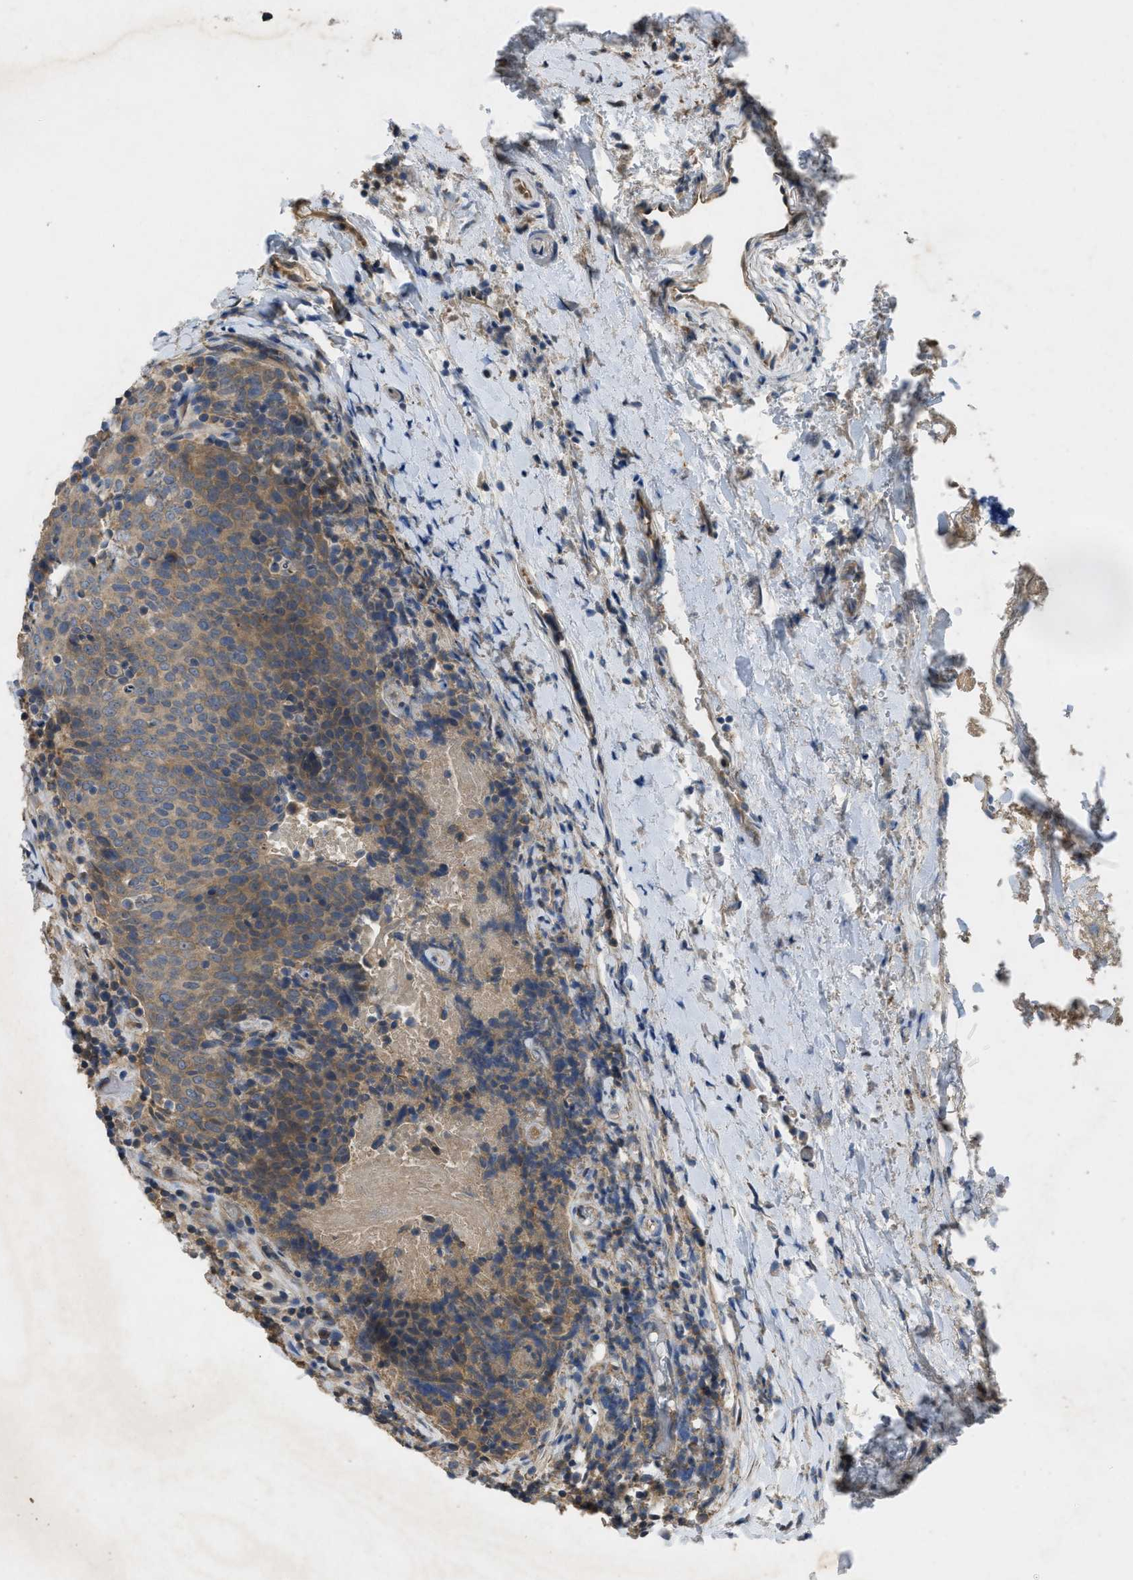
{"staining": {"intensity": "weak", "quantity": ">75%", "location": "cytoplasmic/membranous"}, "tissue": "head and neck cancer", "cell_type": "Tumor cells", "image_type": "cancer", "snomed": [{"axis": "morphology", "description": "Squamous cell carcinoma, NOS"}, {"axis": "morphology", "description": "Squamous cell carcinoma, metastatic, NOS"}, {"axis": "topography", "description": "Lymph node"}, {"axis": "topography", "description": "Head-Neck"}], "caption": "The immunohistochemical stain highlights weak cytoplasmic/membranous positivity in tumor cells of head and neck cancer tissue. (brown staining indicates protein expression, while blue staining denotes nuclei).", "gene": "PPP3CA", "patient": {"sex": "male", "age": 62}}